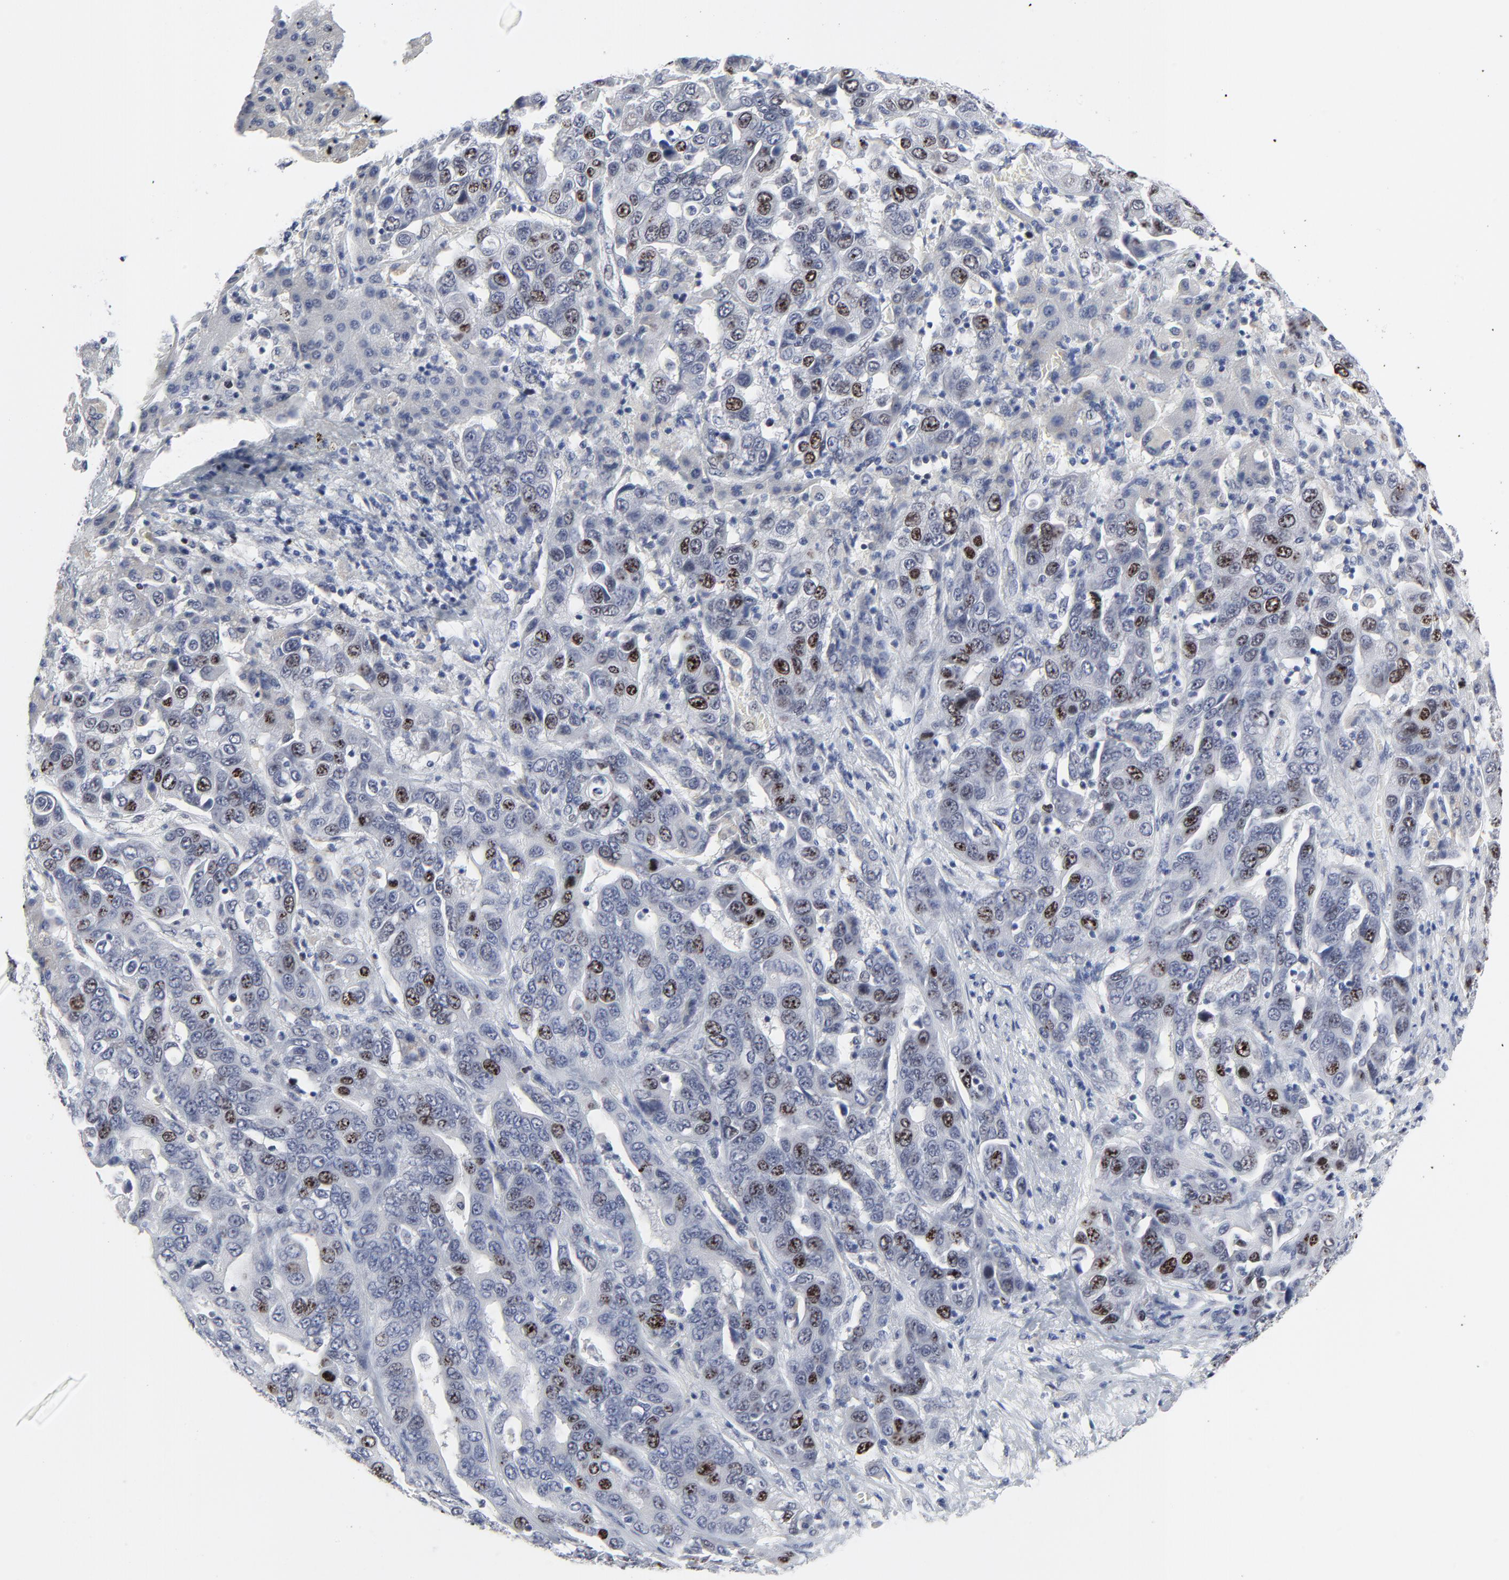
{"staining": {"intensity": "moderate", "quantity": "25%-75%", "location": "nuclear"}, "tissue": "liver cancer", "cell_type": "Tumor cells", "image_type": "cancer", "snomed": [{"axis": "morphology", "description": "Cholangiocarcinoma"}, {"axis": "topography", "description": "Liver"}], "caption": "Human liver cancer (cholangiocarcinoma) stained with a protein marker exhibits moderate staining in tumor cells.", "gene": "ZNF589", "patient": {"sex": "female", "age": 52}}